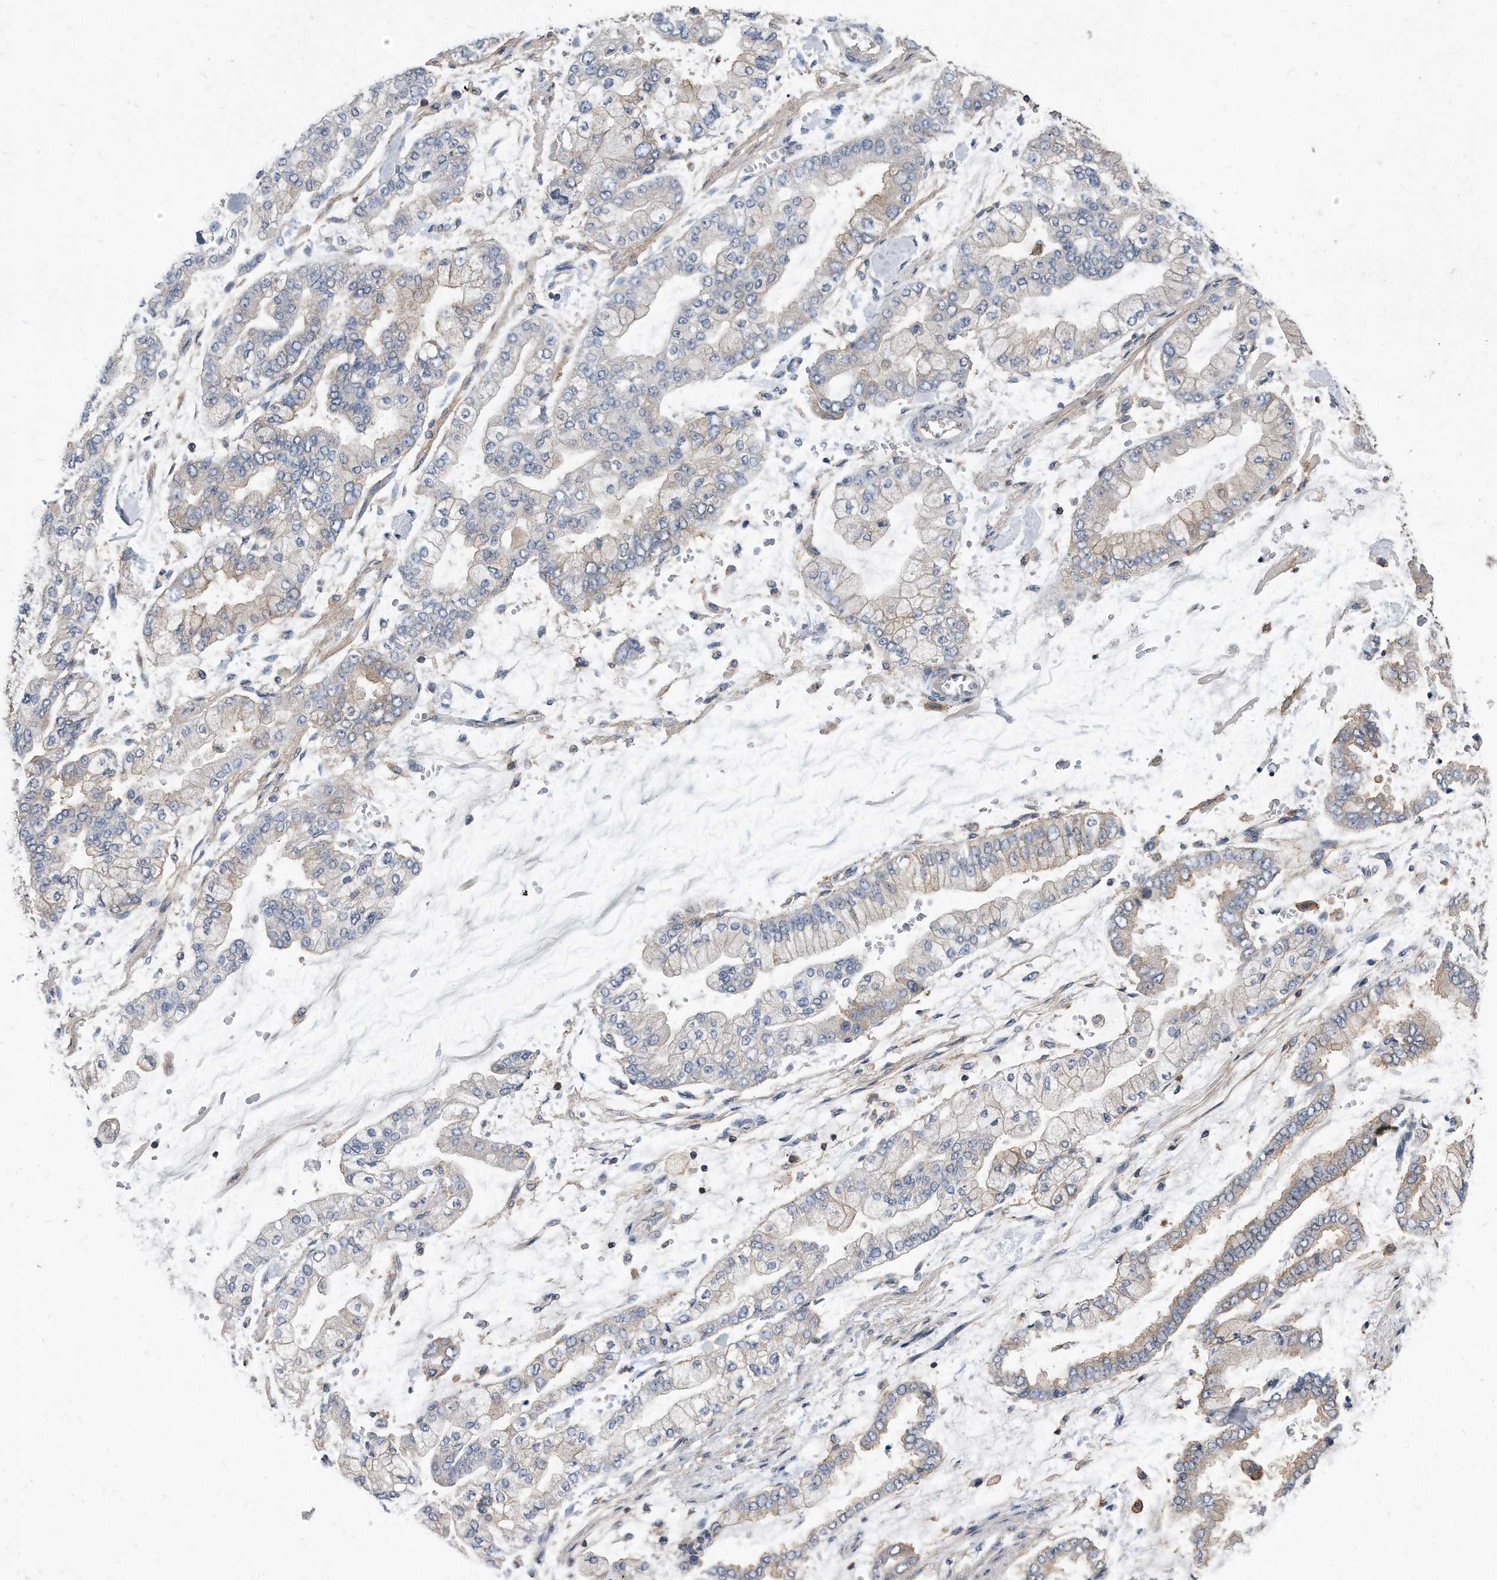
{"staining": {"intensity": "negative", "quantity": "none", "location": "none"}, "tissue": "stomach cancer", "cell_type": "Tumor cells", "image_type": "cancer", "snomed": [{"axis": "morphology", "description": "Normal tissue, NOS"}, {"axis": "morphology", "description": "Adenocarcinoma, NOS"}, {"axis": "topography", "description": "Stomach, upper"}, {"axis": "topography", "description": "Stomach"}], "caption": "An image of stomach cancer stained for a protein exhibits no brown staining in tumor cells. (DAB (3,3'-diaminobenzidine) immunohistochemistry, high magnification).", "gene": "ATG5", "patient": {"sex": "male", "age": 76}}